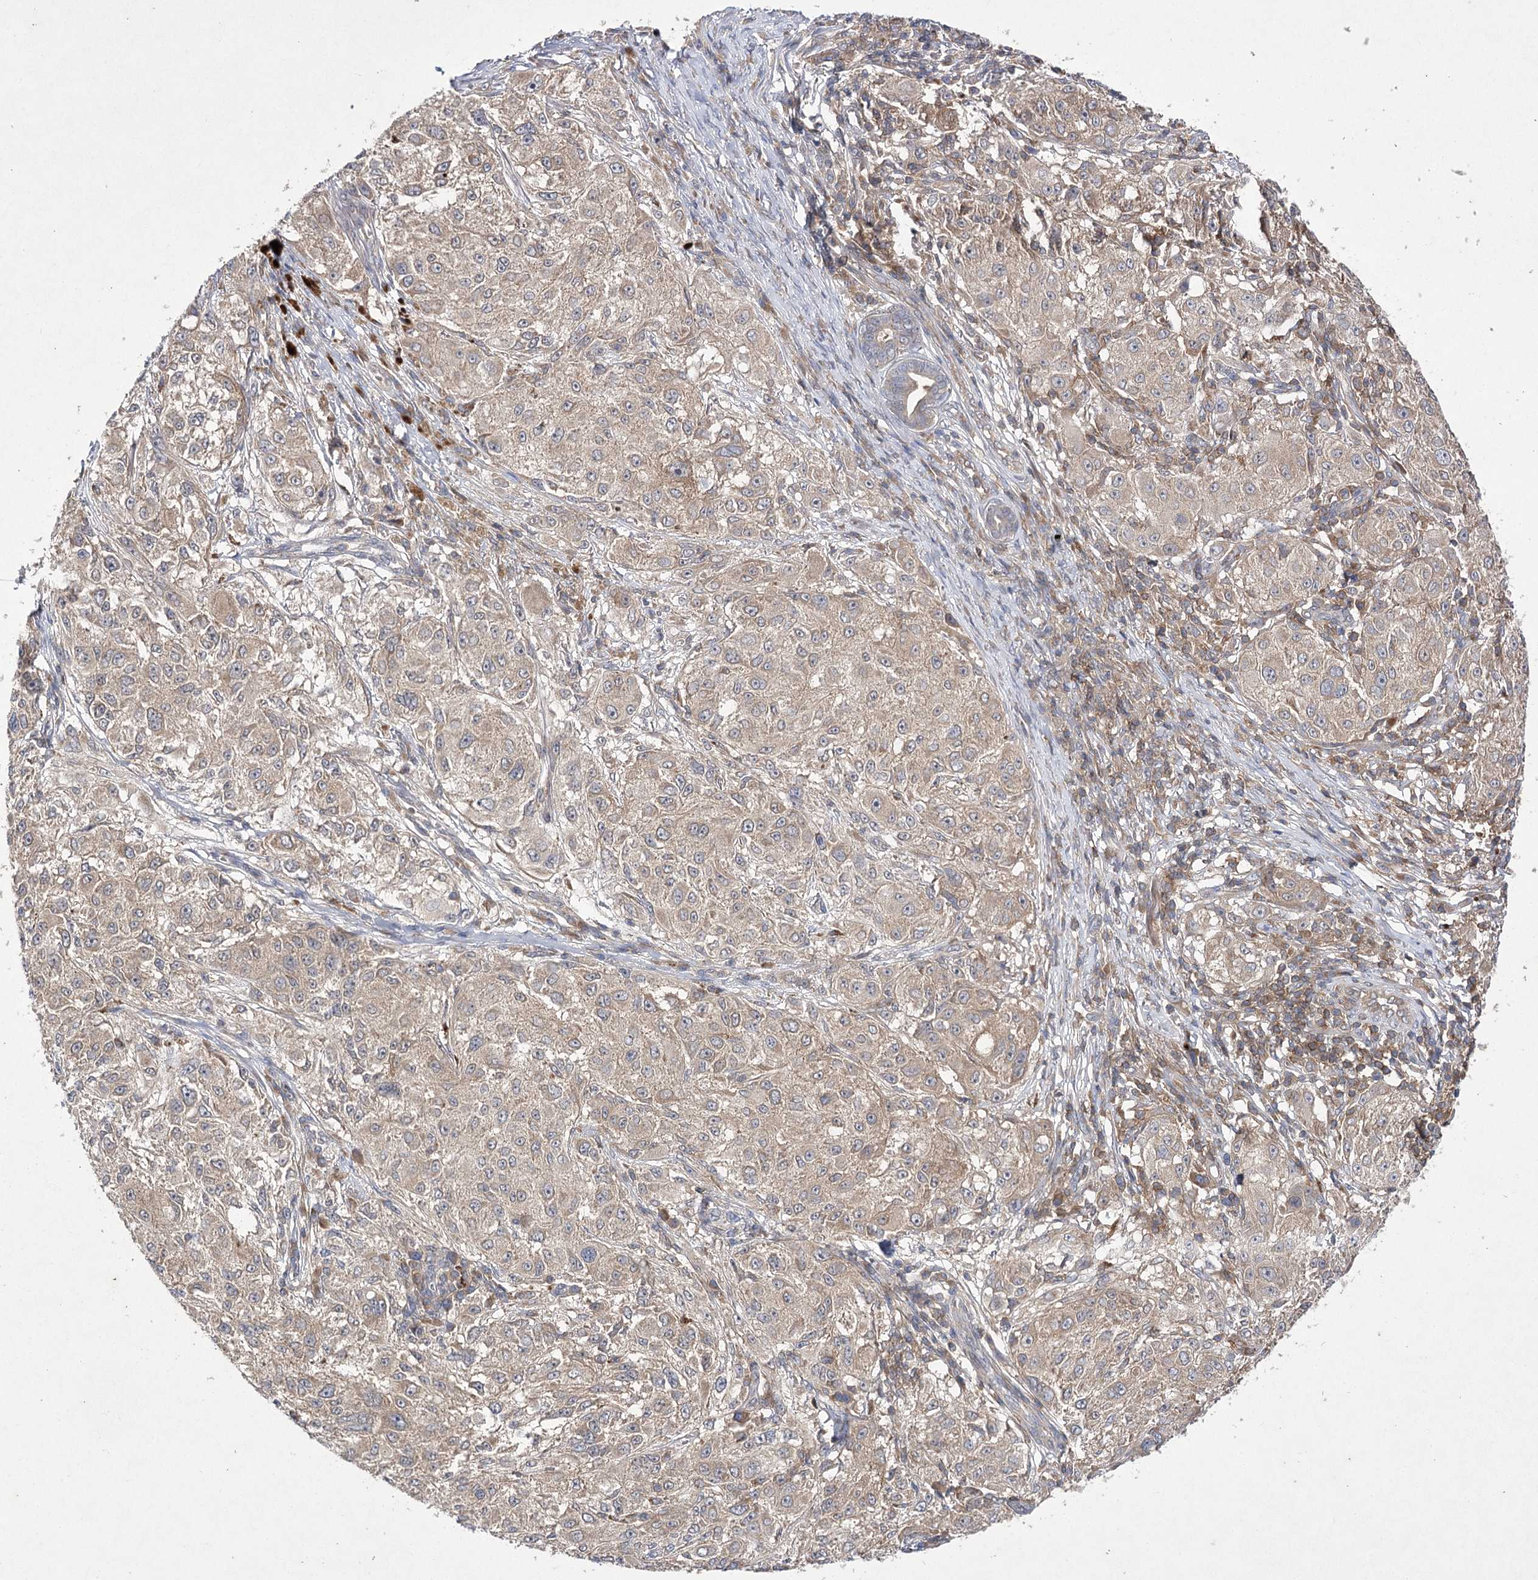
{"staining": {"intensity": "moderate", "quantity": ">75%", "location": "cytoplasmic/membranous"}, "tissue": "melanoma", "cell_type": "Tumor cells", "image_type": "cancer", "snomed": [{"axis": "morphology", "description": "Necrosis, NOS"}, {"axis": "morphology", "description": "Malignant melanoma, NOS"}, {"axis": "topography", "description": "Skin"}], "caption": "Melanoma tissue exhibits moderate cytoplasmic/membranous positivity in approximately >75% of tumor cells, visualized by immunohistochemistry.", "gene": "BCR", "patient": {"sex": "female", "age": 87}}